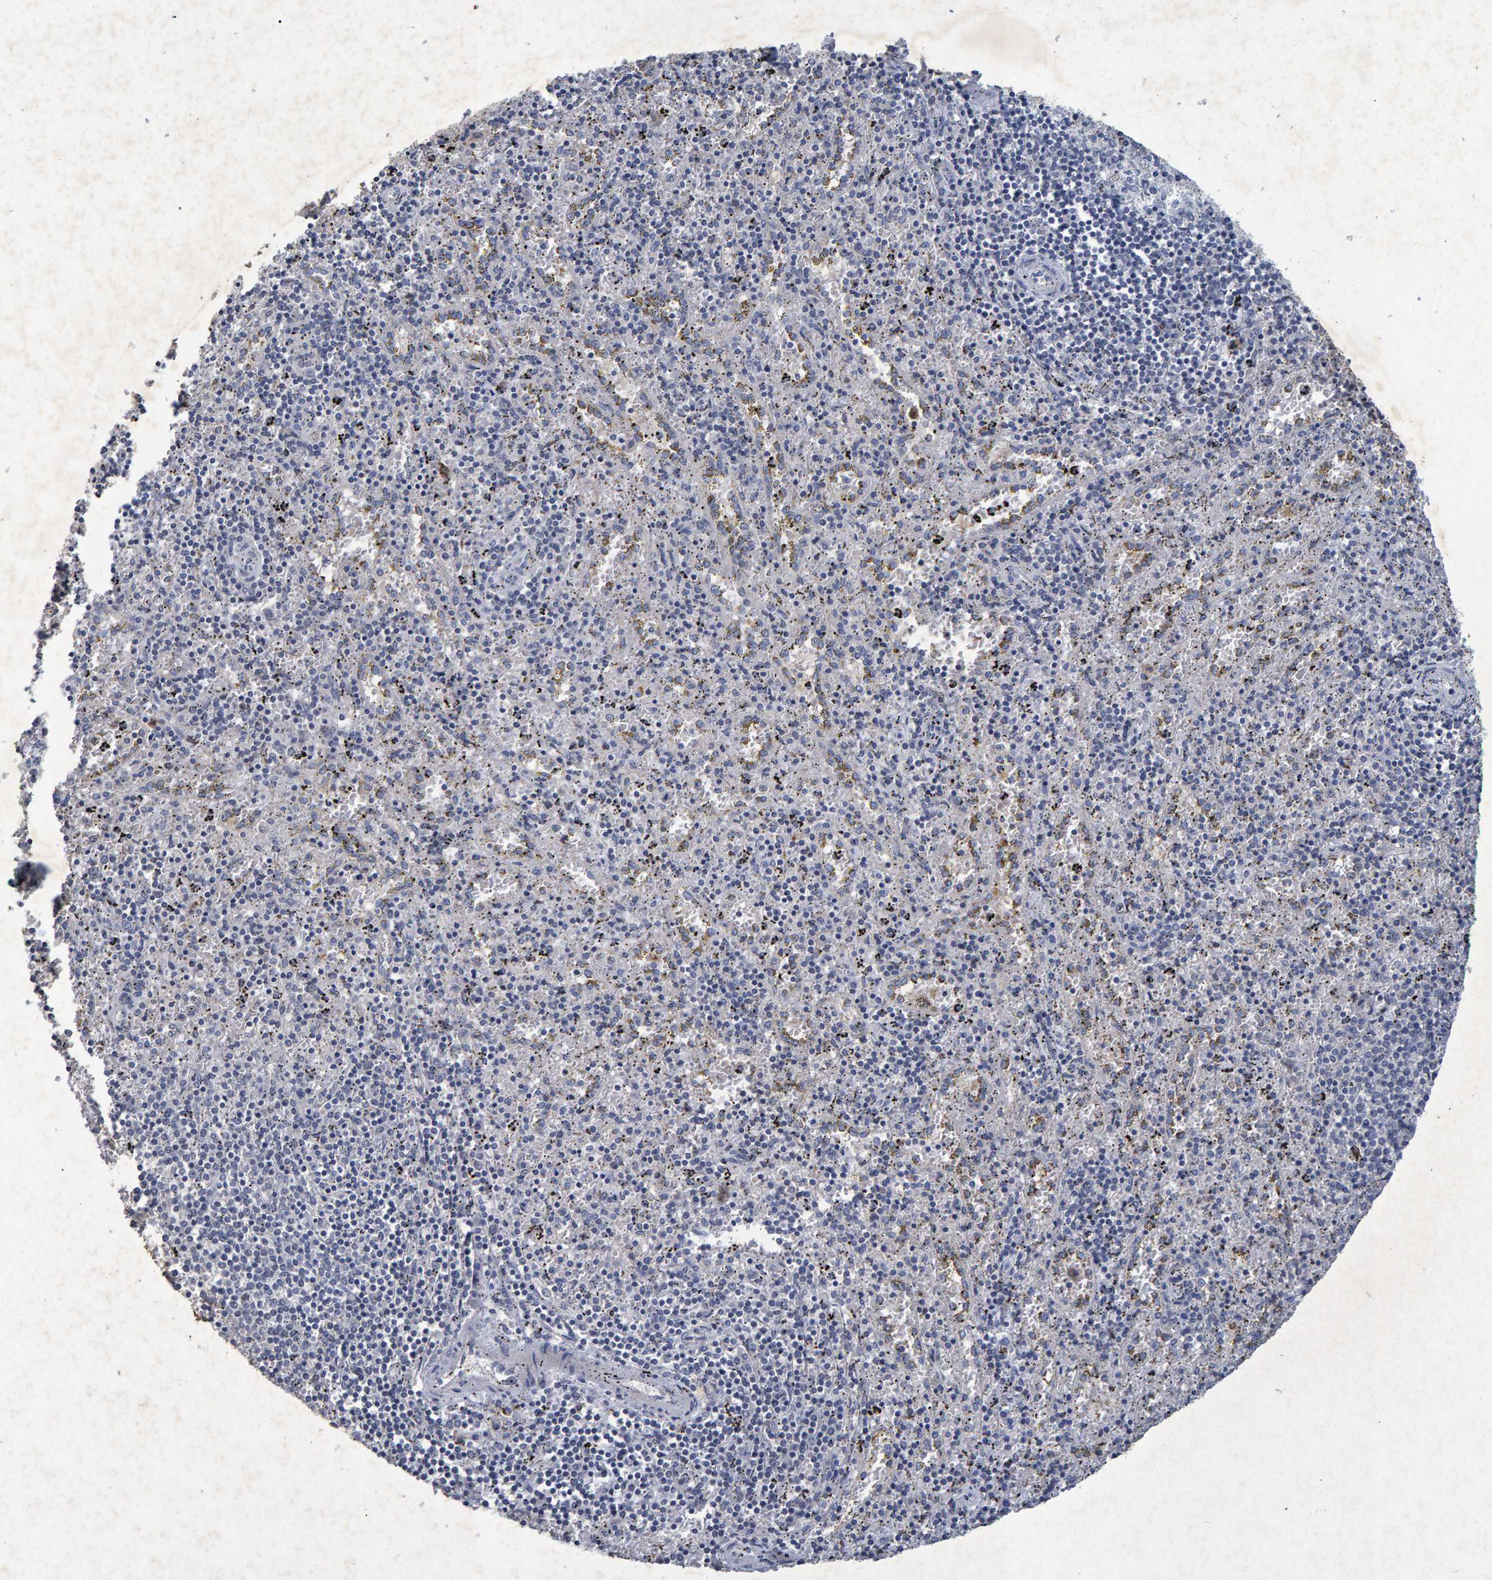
{"staining": {"intensity": "weak", "quantity": "<25%", "location": "cytoplasmic/membranous,nuclear"}, "tissue": "spleen", "cell_type": "Cells in red pulp", "image_type": "normal", "snomed": [{"axis": "morphology", "description": "Normal tissue, NOS"}, {"axis": "topography", "description": "Spleen"}], "caption": "A high-resolution micrograph shows IHC staining of normal spleen, which shows no significant expression in cells in red pulp. Brightfield microscopy of IHC stained with DAB (3,3'-diaminobenzidine) (brown) and hematoxylin (blue), captured at high magnification.", "gene": "GALC", "patient": {"sex": "male", "age": 11}}